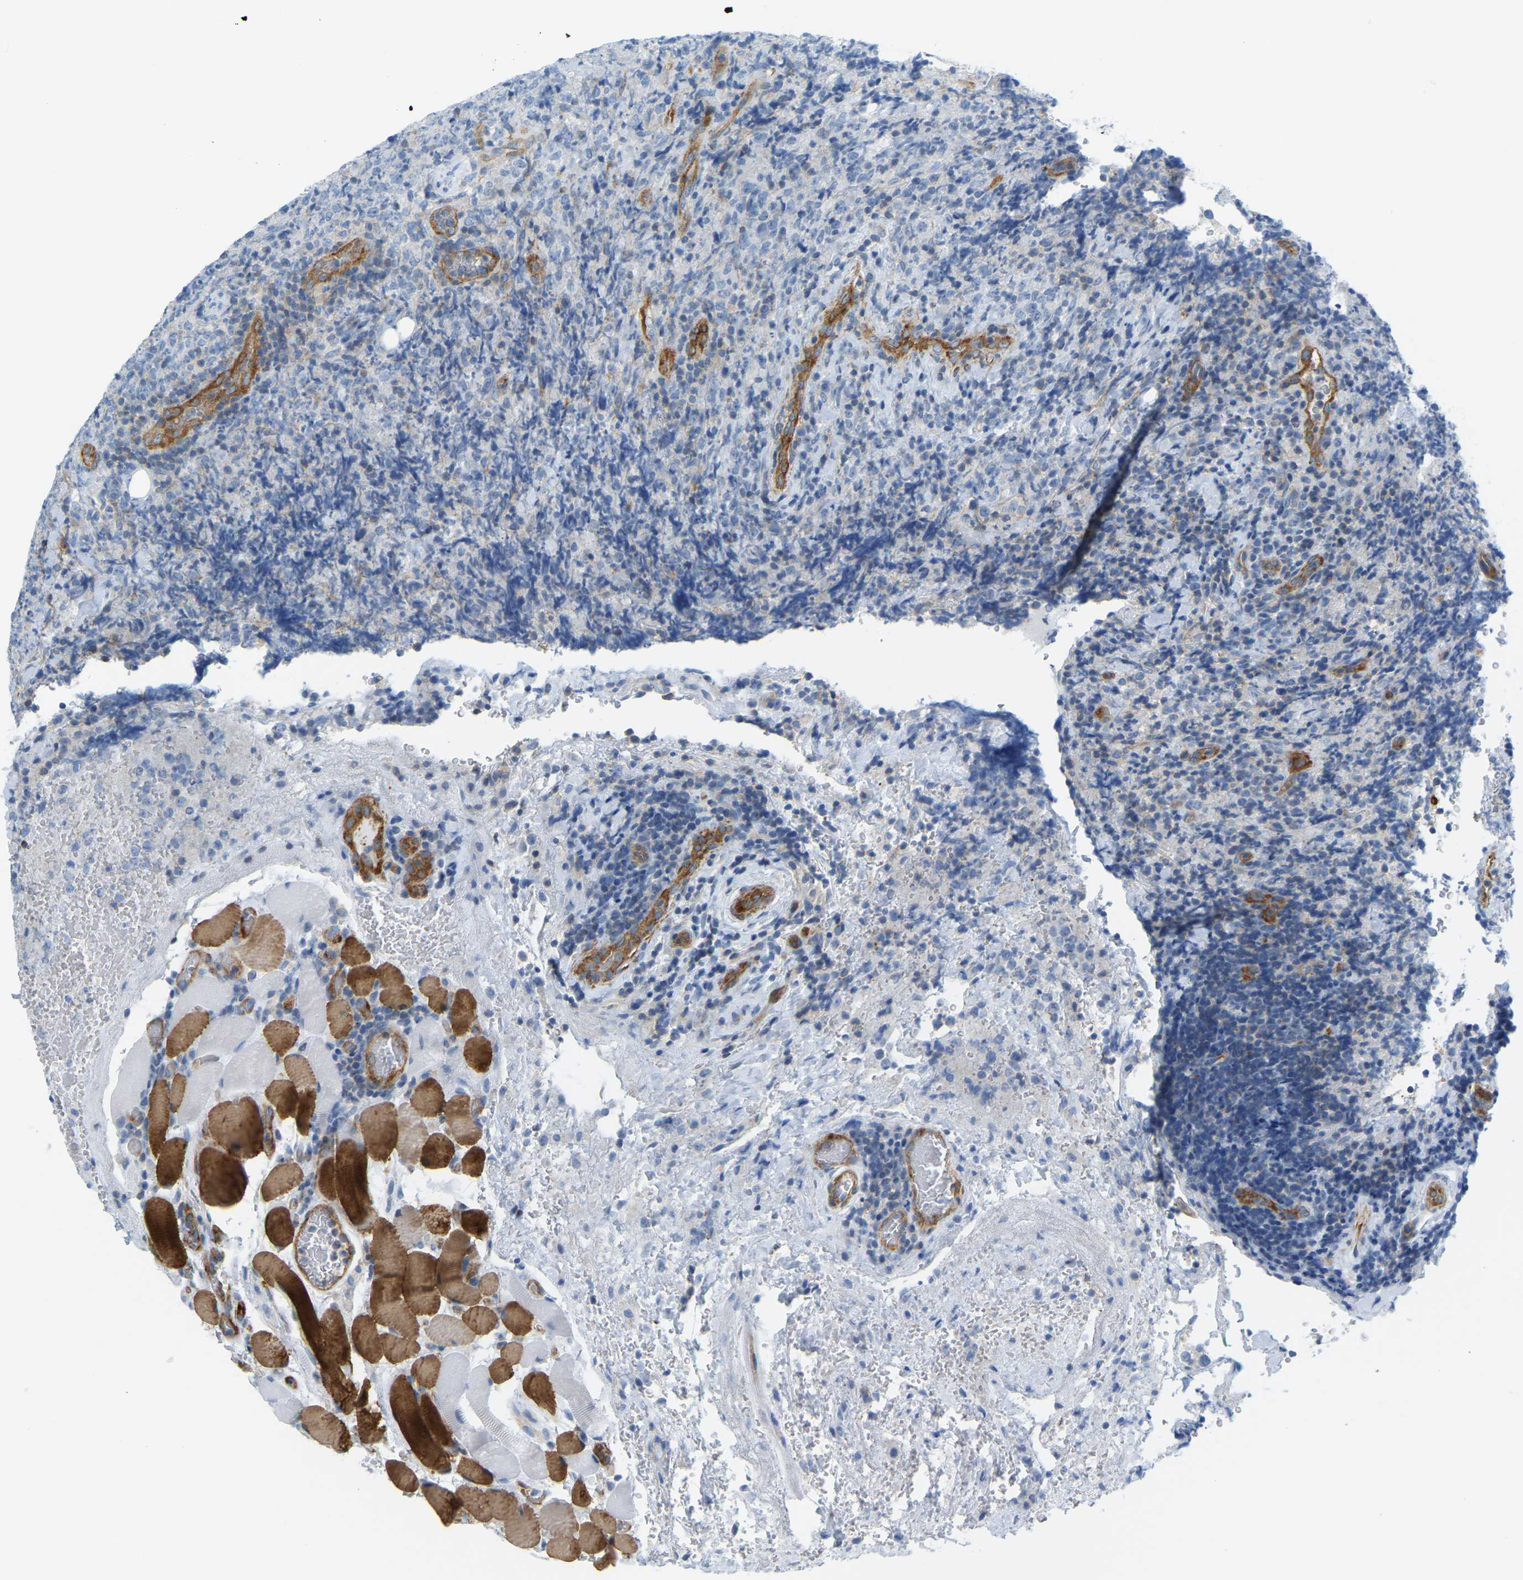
{"staining": {"intensity": "negative", "quantity": "none", "location": "none"}, "tissue": "lymphoma", "cell_type": "Tumor cells", "image_type": "cancer", "snomed": [{"axis": "morphology", "description": "Malignant lymphoma, non-Hodgkin's type, High grade"}, {"axis": "topography", "description": "Tonsil"}], "caption": "Tumor cells are negative for brown protein staining in lymphoma. Nuclei are stained in blue.", "gene": "MYL3", "patient": {"sex": "female", "age": 36}}